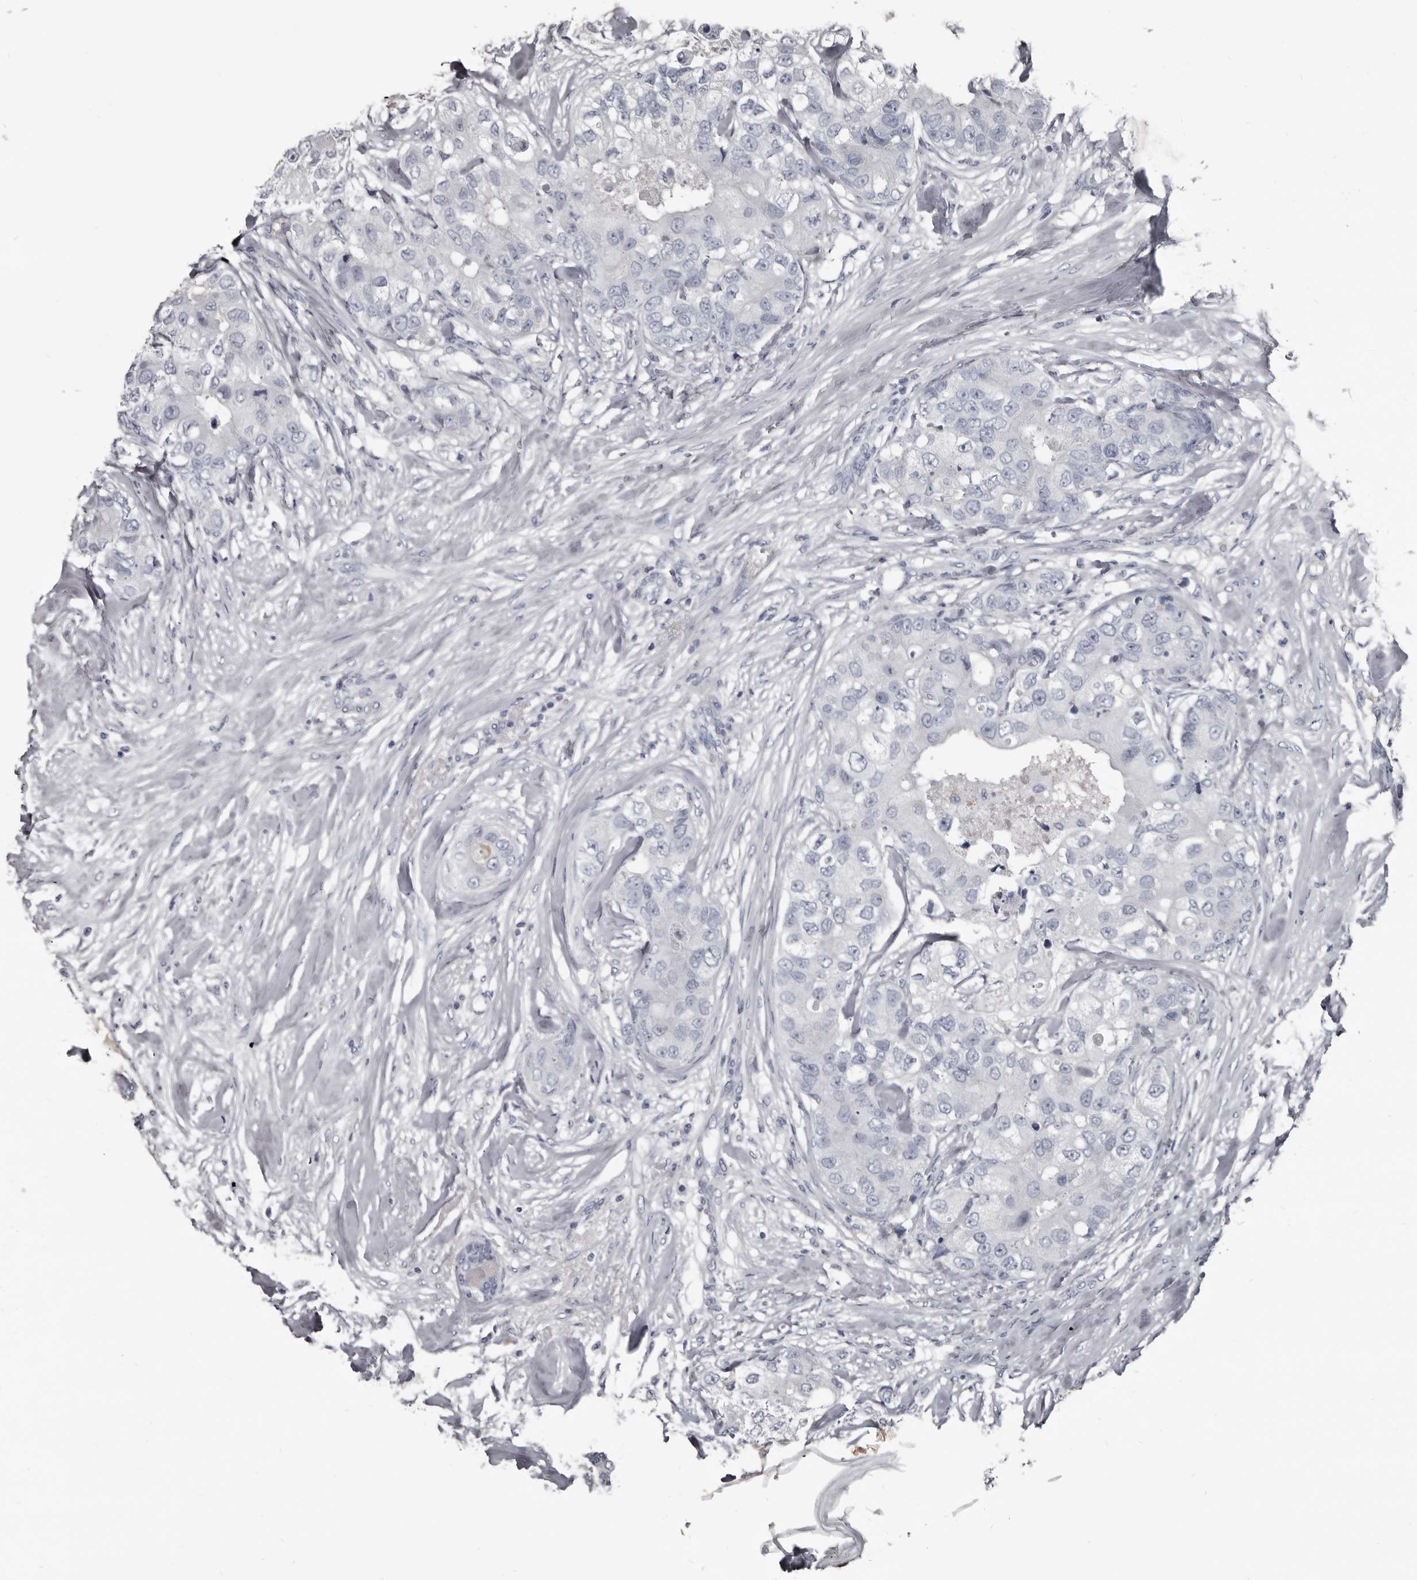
{"staining": {"intensity": "negative", "quantity": "none", "location": "none"}, "tissue": "breast cancer", "cell_type": "Tumor cells", "image_type": "cancer", "snomed": [{"axis": "morphology", "description": "Duct carcinoma"}, {"axis": "topography", "description": "Breast"}], "caption": "Tumor cells are negative for brown protein staining in breast cancer. (DAB immunohistochemistry, high magnification).", "gene": "GREB1", "patient": {"sex": "female", "age": 62}}